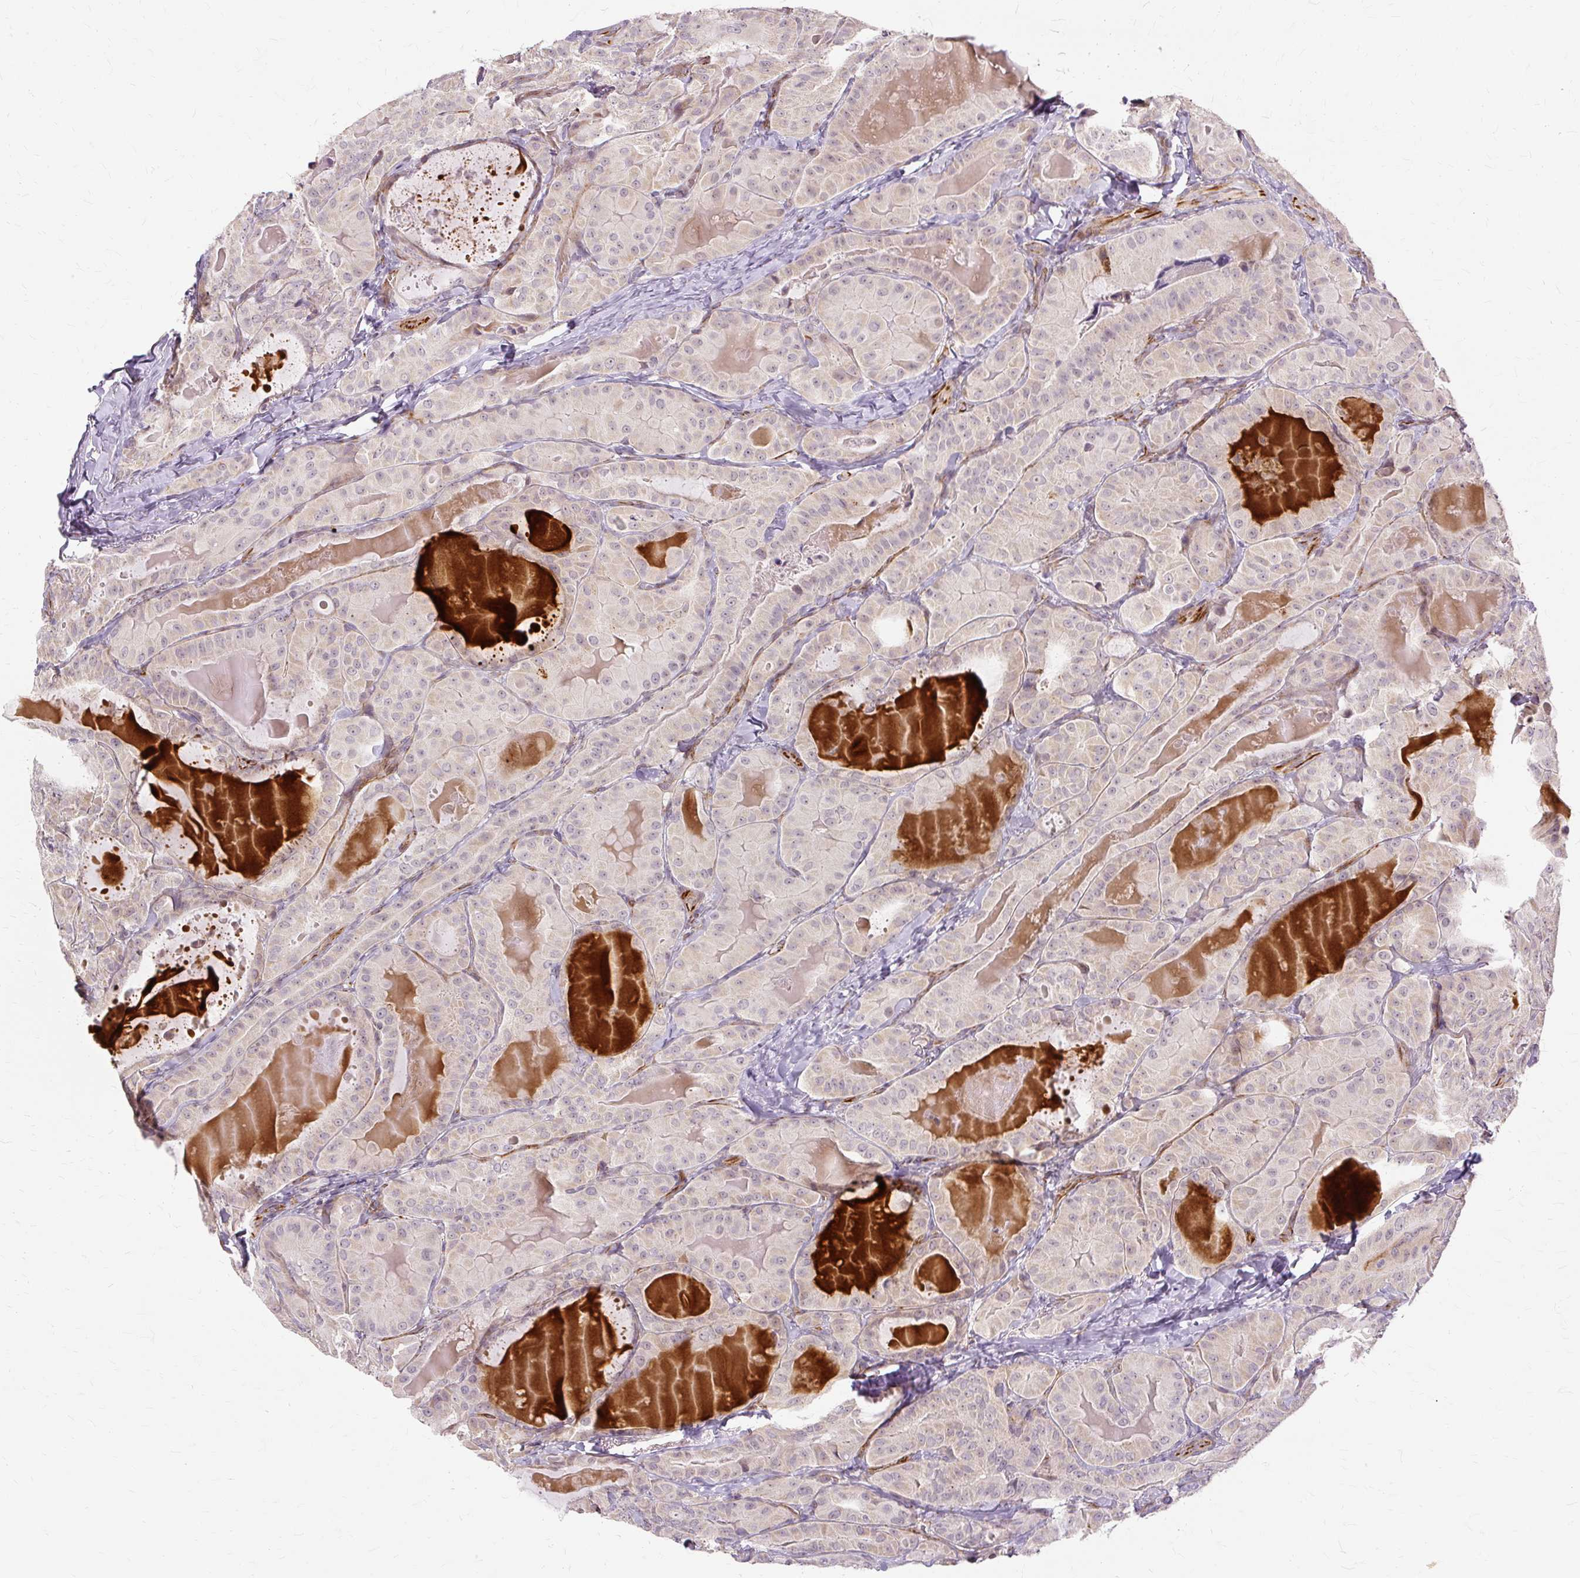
{"staining": {"intensity": "weak", "quantity": "<25%", "location": "cytoplasmic/membranous"}, "tissue": "thyroid cancer", "cell_type": "Tumor cells", "image_type": "cancer", "snomed": [{"axis": "morphology", "description": "Papillary adenocarcinoma, NOS"}, {"axis": "topography", "description": "Thyroid gland"}], "caption": "Tumor cells show no significant expression in thyroid cancer.", "gene": "MMACHC", "patient": {"sex": "female", "age": 68}}